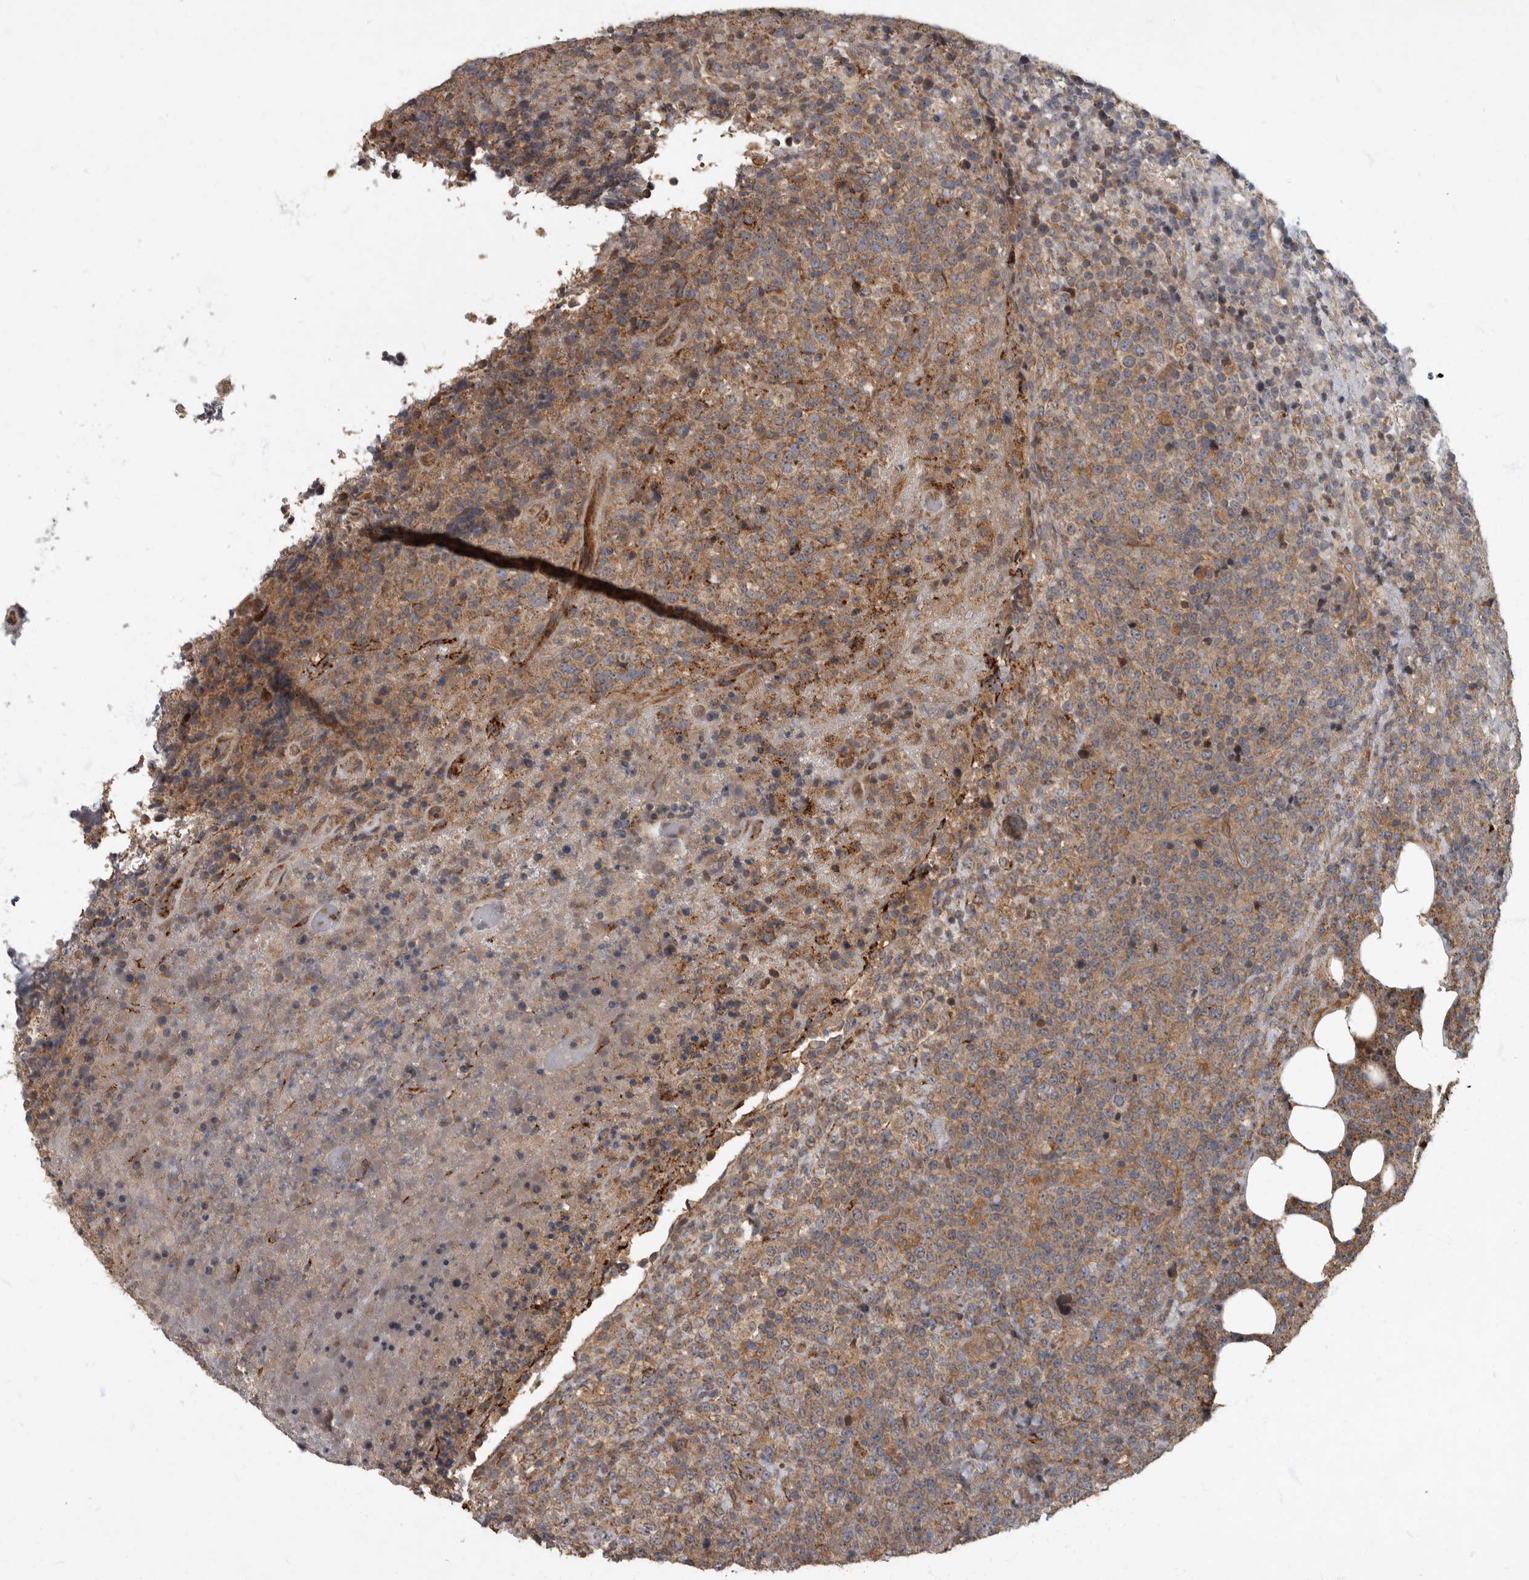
{"staining": {"intensity": "moderate", "quantity": "25%-75%", "location": "cytoplasmic/membranous"}, "tissue": "lymphoma", "cell_type": "Tumor cells", "image_type": "cancer", "snomed": [{"axis": "morphology", "description": "Malignant lymphoma, non-Hodgkin's type, High grade"}, {"axis": "topography", "description": "Lymph node"}], "caption": "High-grade malignant lymphoma, non-Hodgkin's type was stained to show a protein in brown. There is medium levels of moderate cytoplasmic/membranous positivity in approximately 25%-75% of tumor cells.", "gene": "IQCK", "patient": {"sex": "male", "age": 13}}